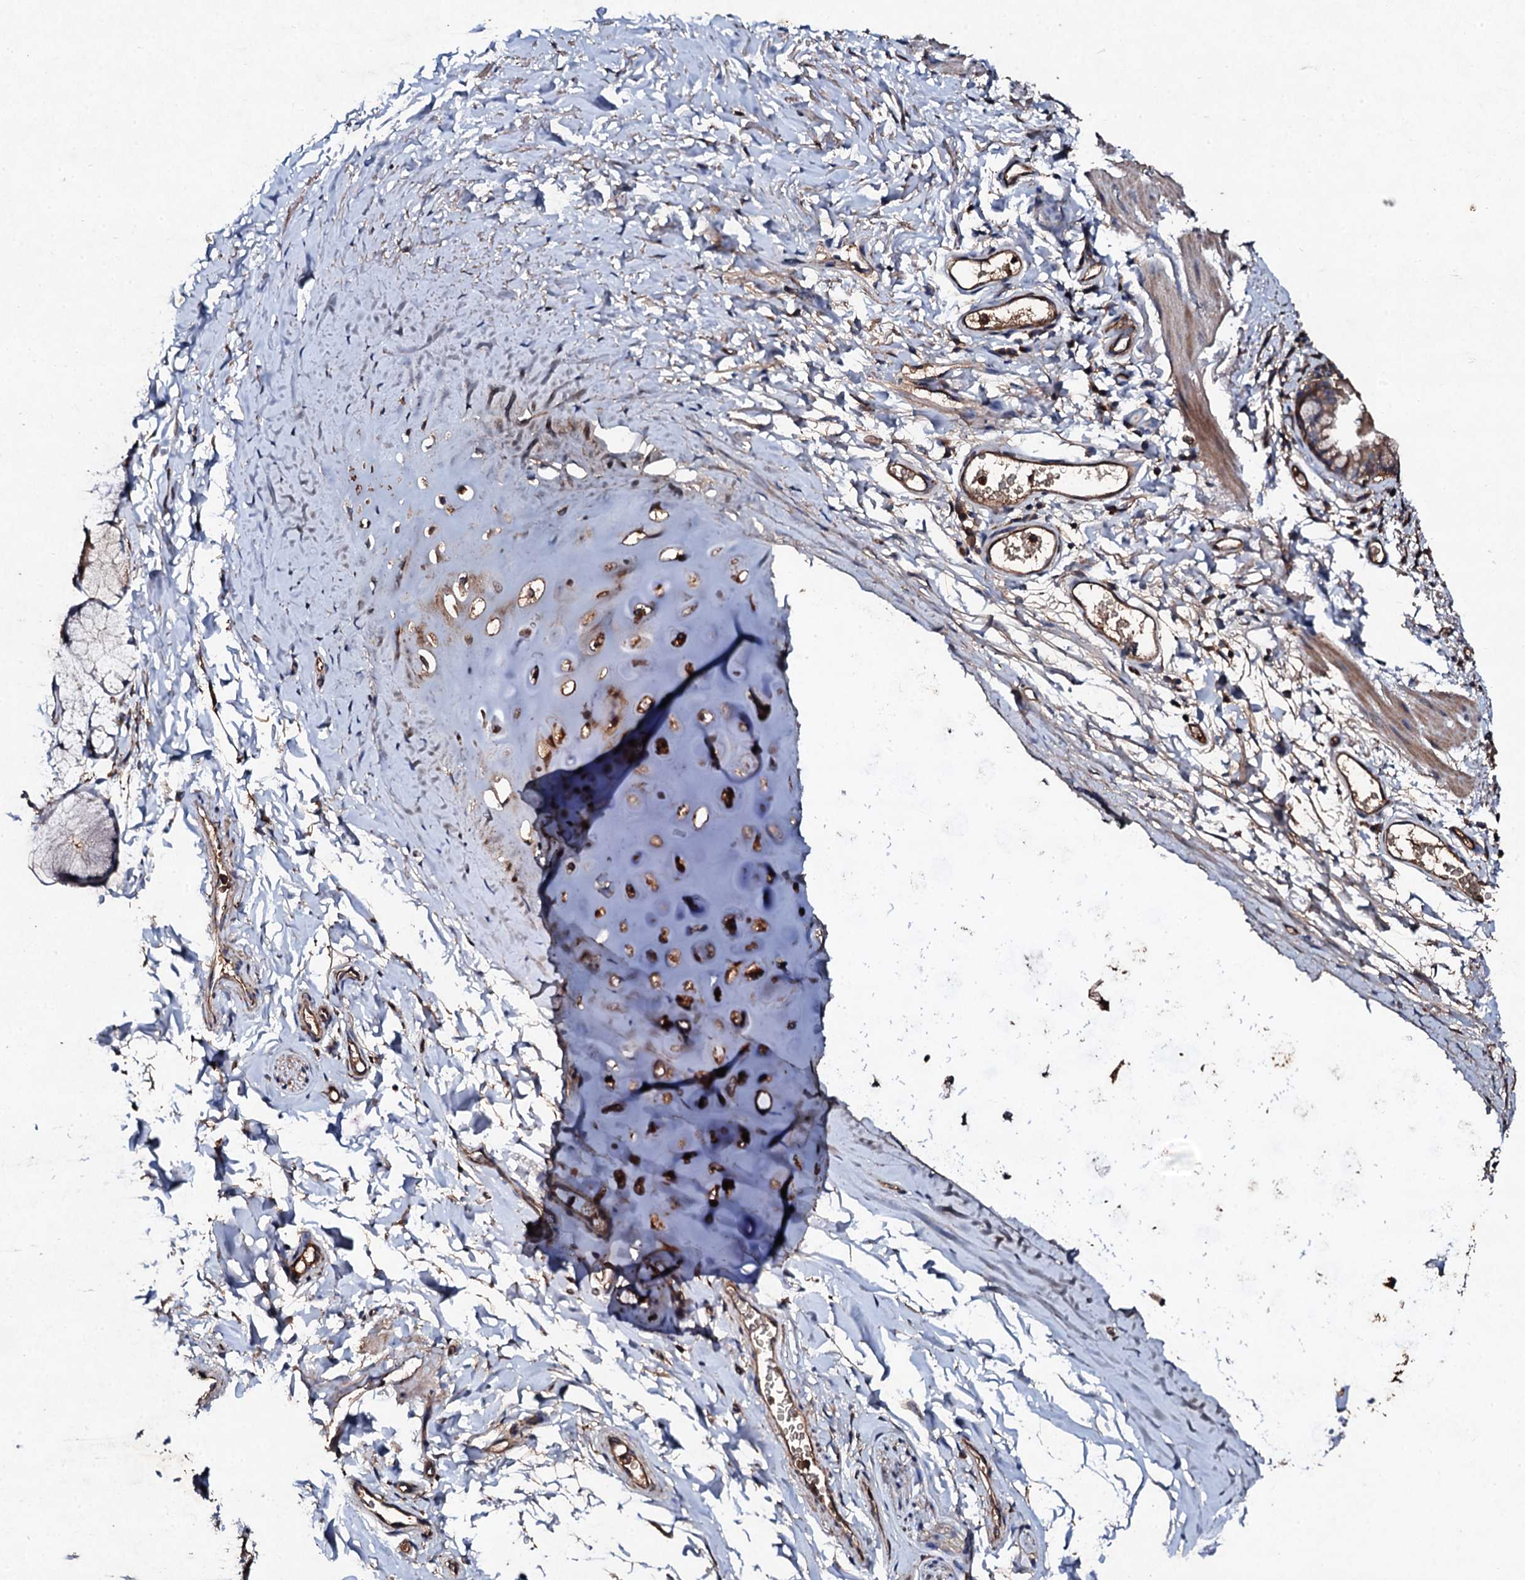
{"staining": {"intensity": "moderate", "quantity": ">75%", "location": "cytoplasmic/membranous"}, "tissue": "bronchus", "cell_type": "Respiratory epithelial cells", "image_type": "normal", "snomed": [{"axis": "morphology", "description": "Normal tissue, NOS"}, {"axis": "topography", "description": "Cartilage tissue"}, {"axis": "topography", "description": "Bronchus"}], "caption": "Moderate cytoplasmic/membranous staining for a protein is present in approximately >75% of respiratory epithelial cells of normal bronchus using IHC.", "gene": "KERA", "patient": {"sex": "female", "age": 36}}